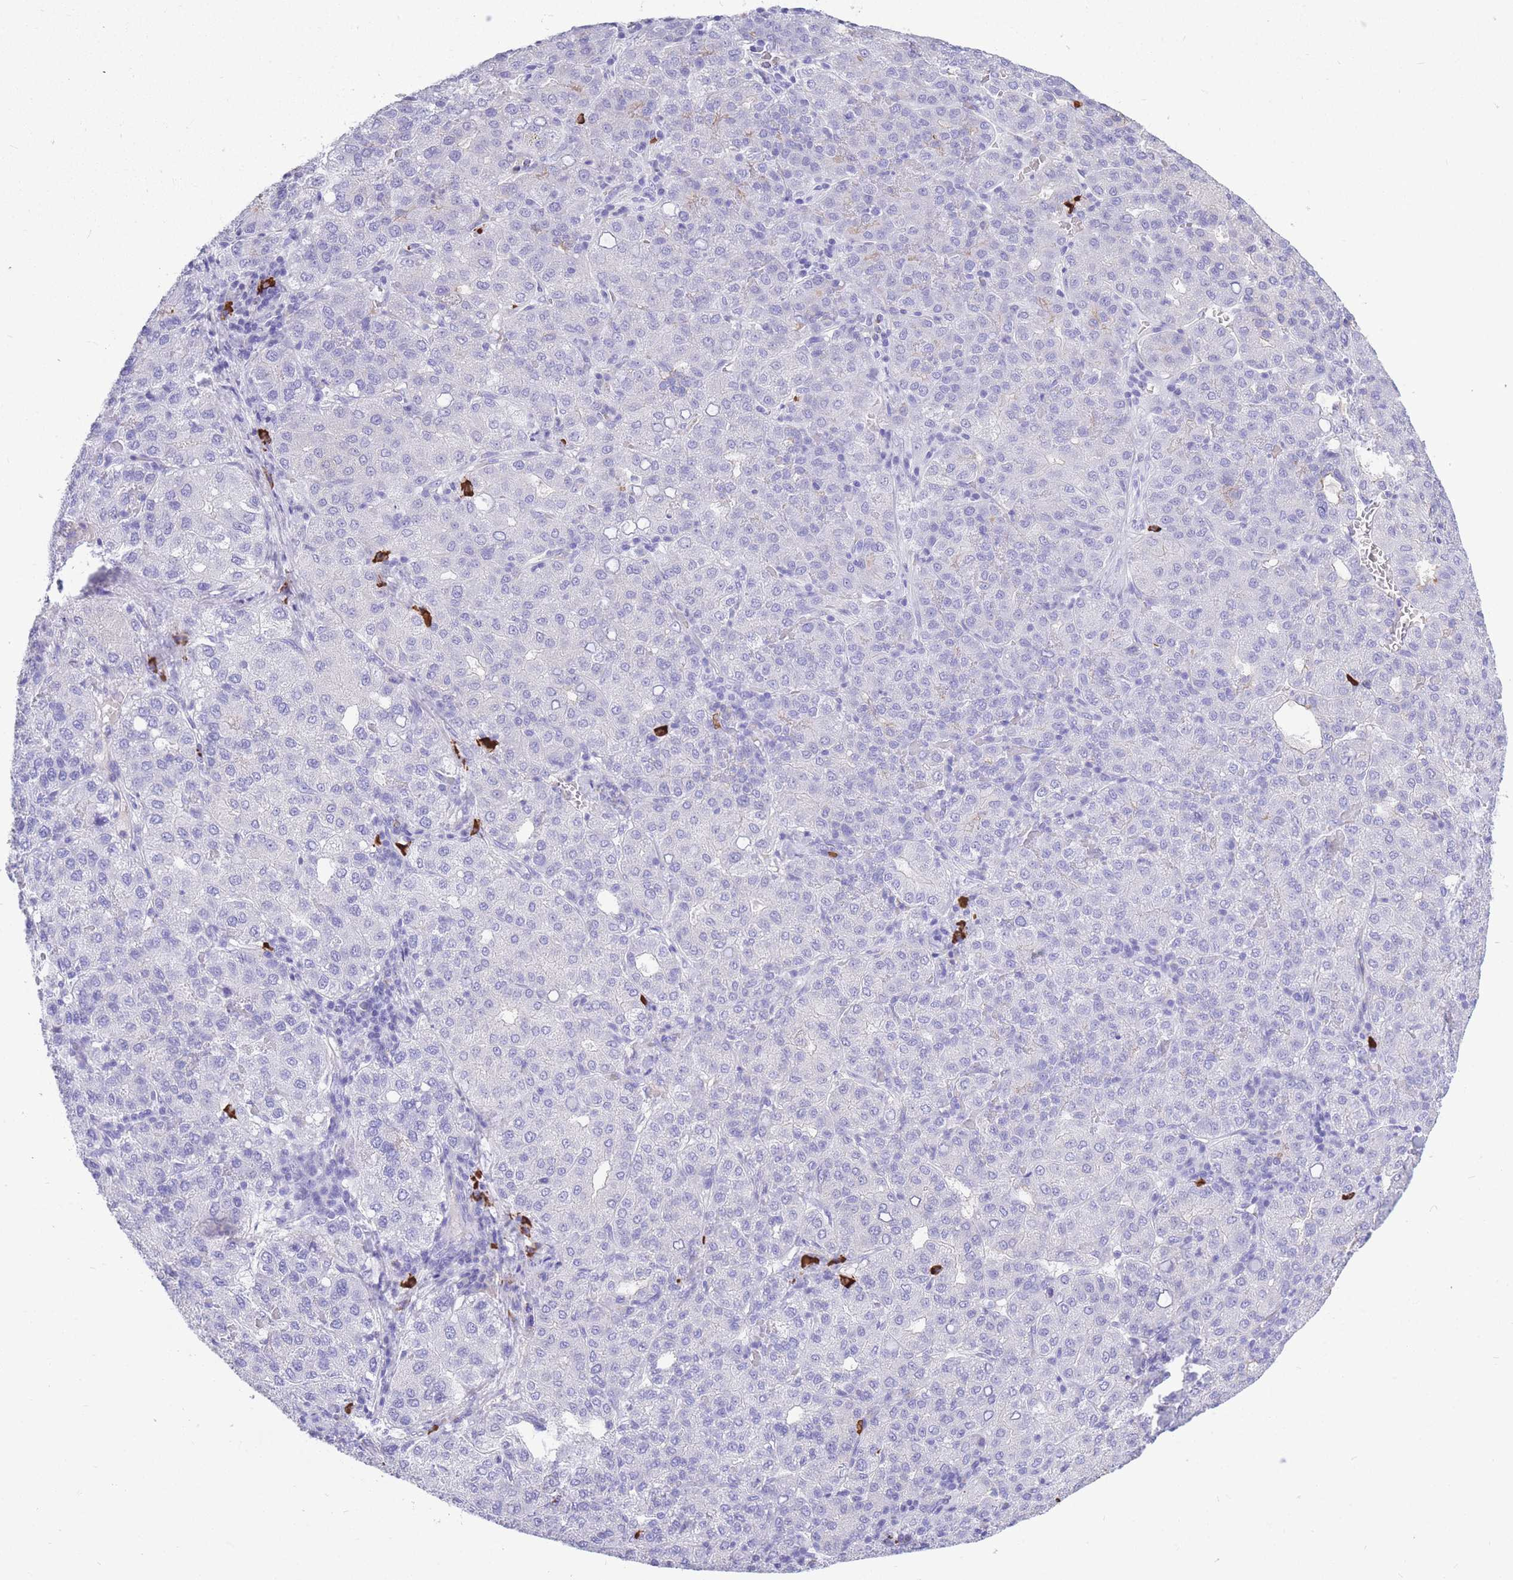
{"staining": {"intensity": "negative", "quantity": "none", "location": "none"}, "tissue": "liver cancer", "cell_type": "Tumor cells", "image_type": "cancer", "snomed": [{"axis": "morphology", "description": "Carcinoma, Hepatocellular, NOS"}, {"axis": "topography", "description": "Liver"}], "caption": "Immunohistochemistry (IHC) of human liver hepatocellular carcinoma exhibits no expression in tumor cells.", "gene": "ZFP62", "patient": {"sex": "male", "age": 65}}